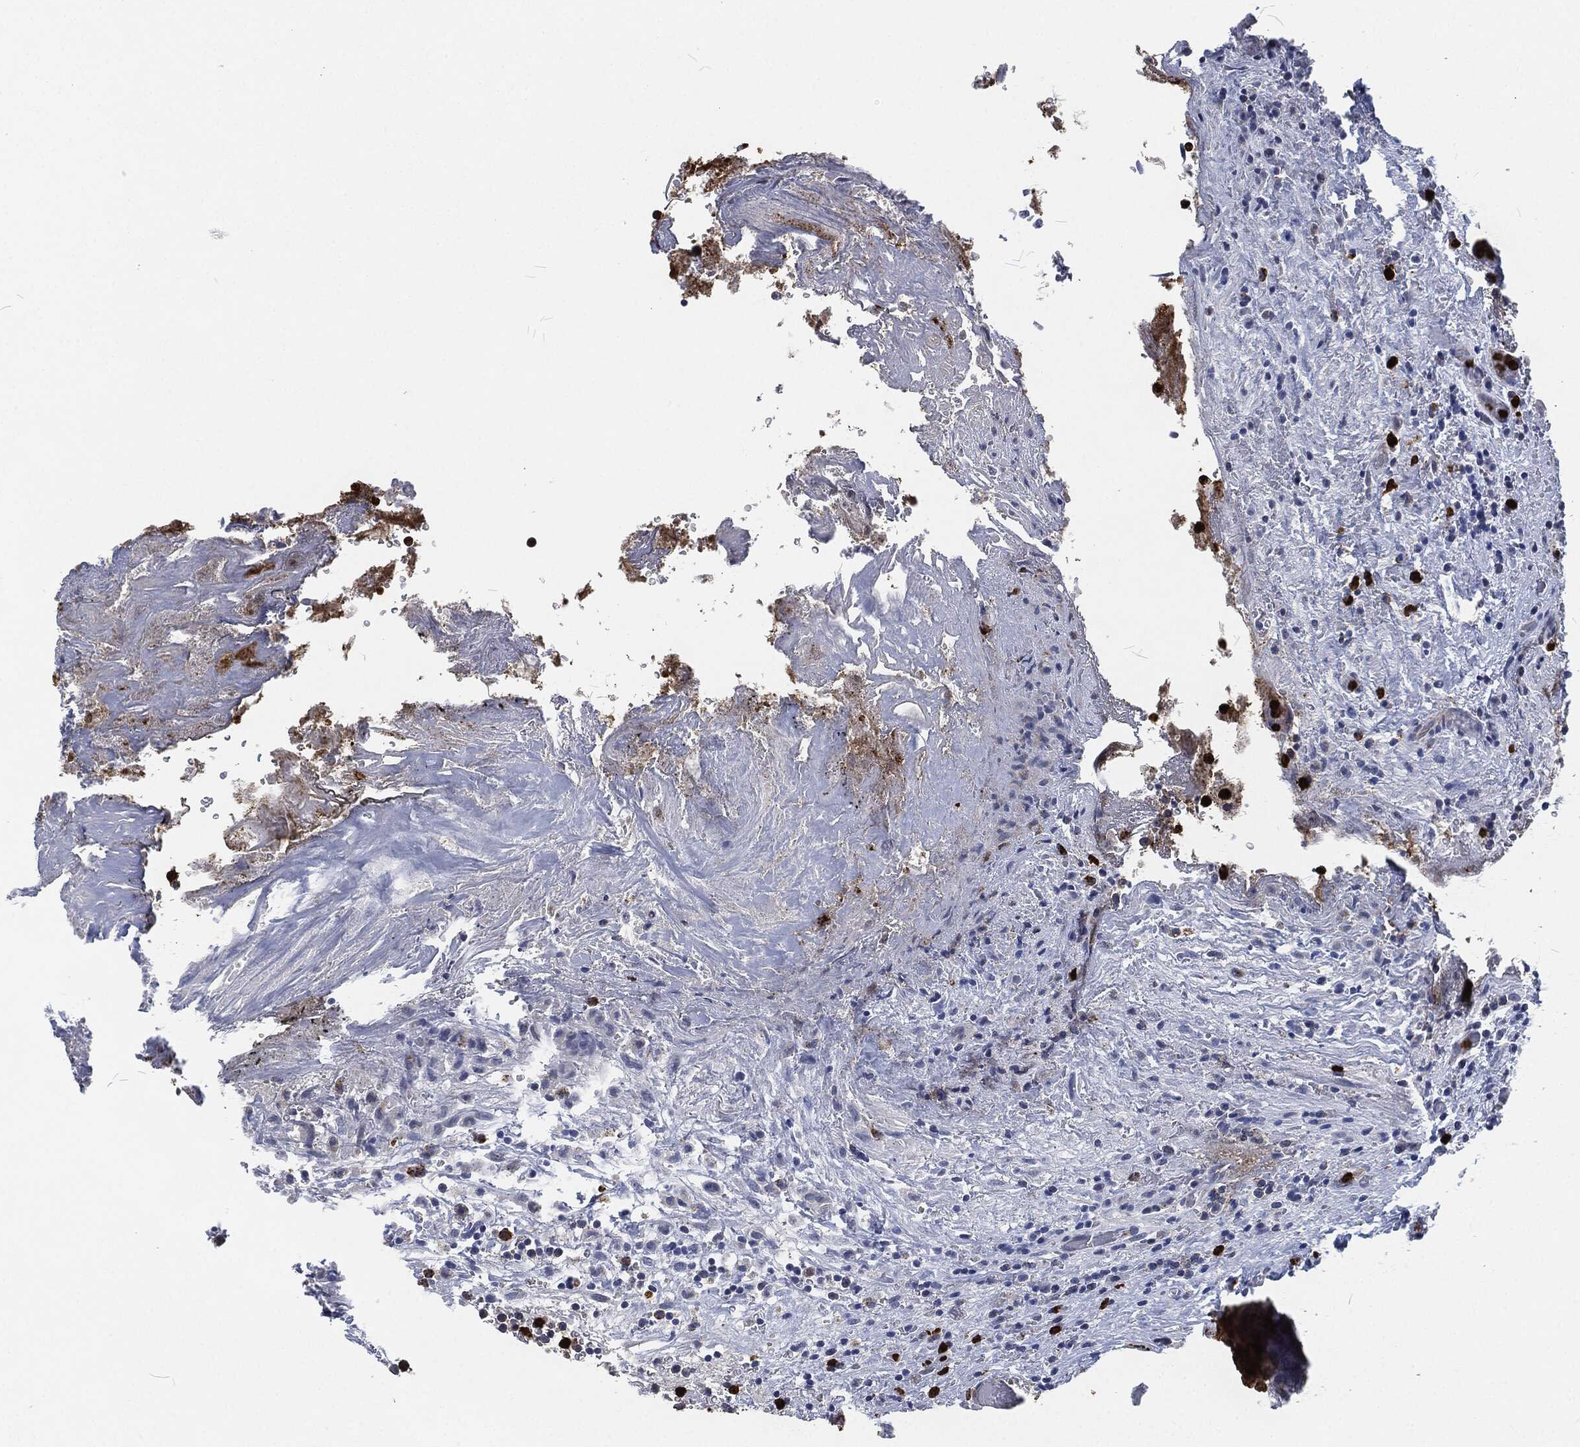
{"staining": {"intensity": "negative", "quantity": "none", "location": "none"}, "tissue": "urothelial cancer", "cell_type": "Tumor cells", "image_type": "cancer", "snomed": [{"axis": "morphology", "description": "Urothelial carcinoma, High grade"}, {"axis": "topography", "description": "Urinary bladder"}], "caption": "Tumor cells show no significant expression in urothelial cancer. The staining was performed using DAB (3,3'-diaminobenzidine) to visualize the protein expression in brown, while the nuclei were stained in blue with hematoxylin (Magnification: 20x).", "gene": "MPO", "patient": {"sex": "female", "age": 41}}